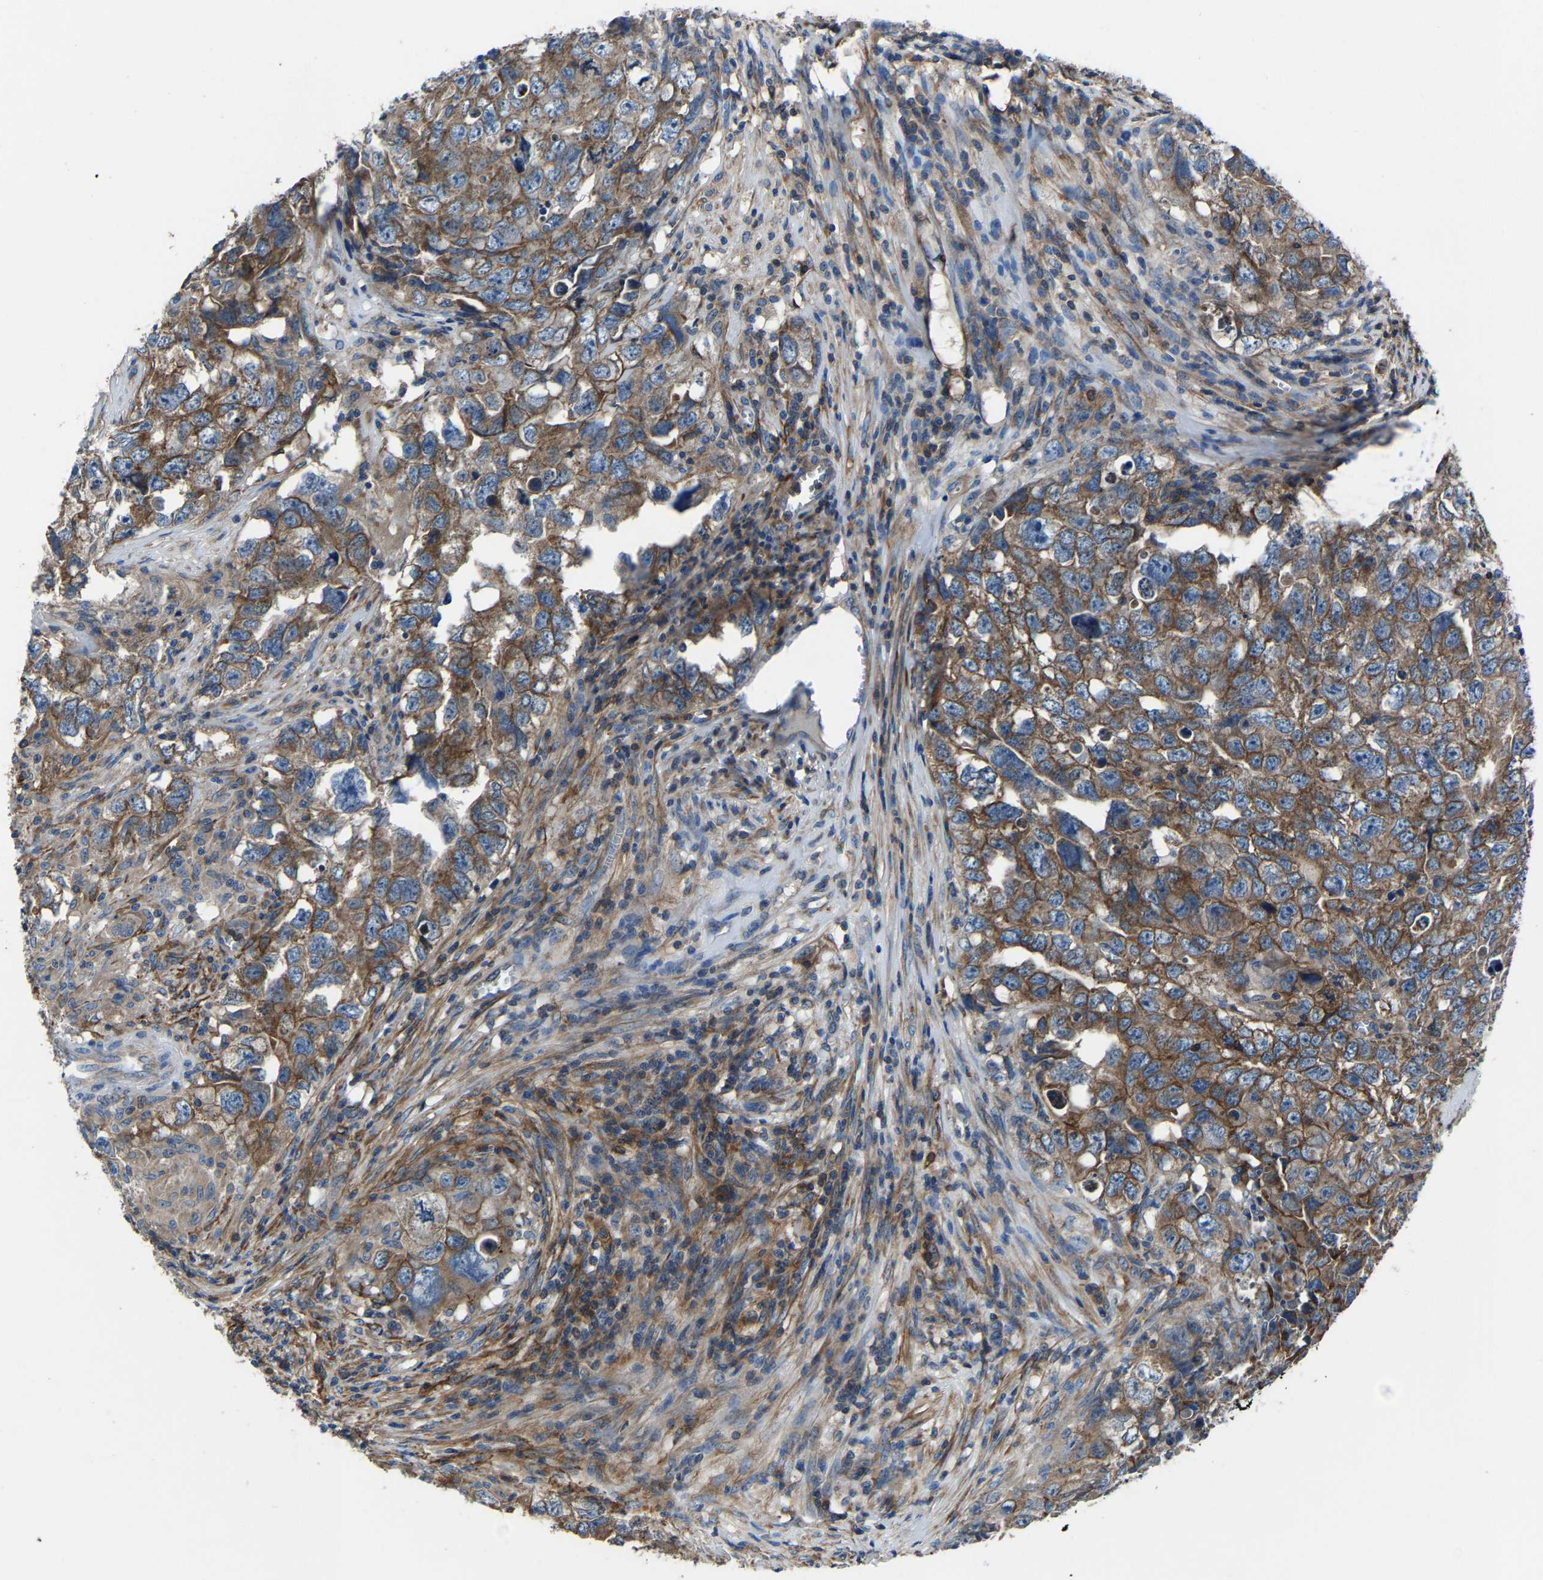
{"staining": {"intensity": "moderate", "quantity": ">75%", "location": "cytoplasmic/membranous"}, "tissue": "testis cancer", "cell_type": "Tumor cells", "image_type": "cancer", "snomed": [{"axis": "morphology", "description": "Seminoma, NOS"}, {"axis": "morphology", "description": "Carcinoma, Embryonal, NOS"}, {"axis": "topography", "description": "Testis"}], "caption": "High-power microscopy captured an IHC image of testis cancer, revealing moderate cytoplasmic/membranous positivity in approximately >75% of tumor cells. (DAB (3,3'-diaminobenzidine) IHC with brightfield microscopy, high magnification).", "gene": "KIAA1958", "patient": {"sex": "male", "age": 43}}